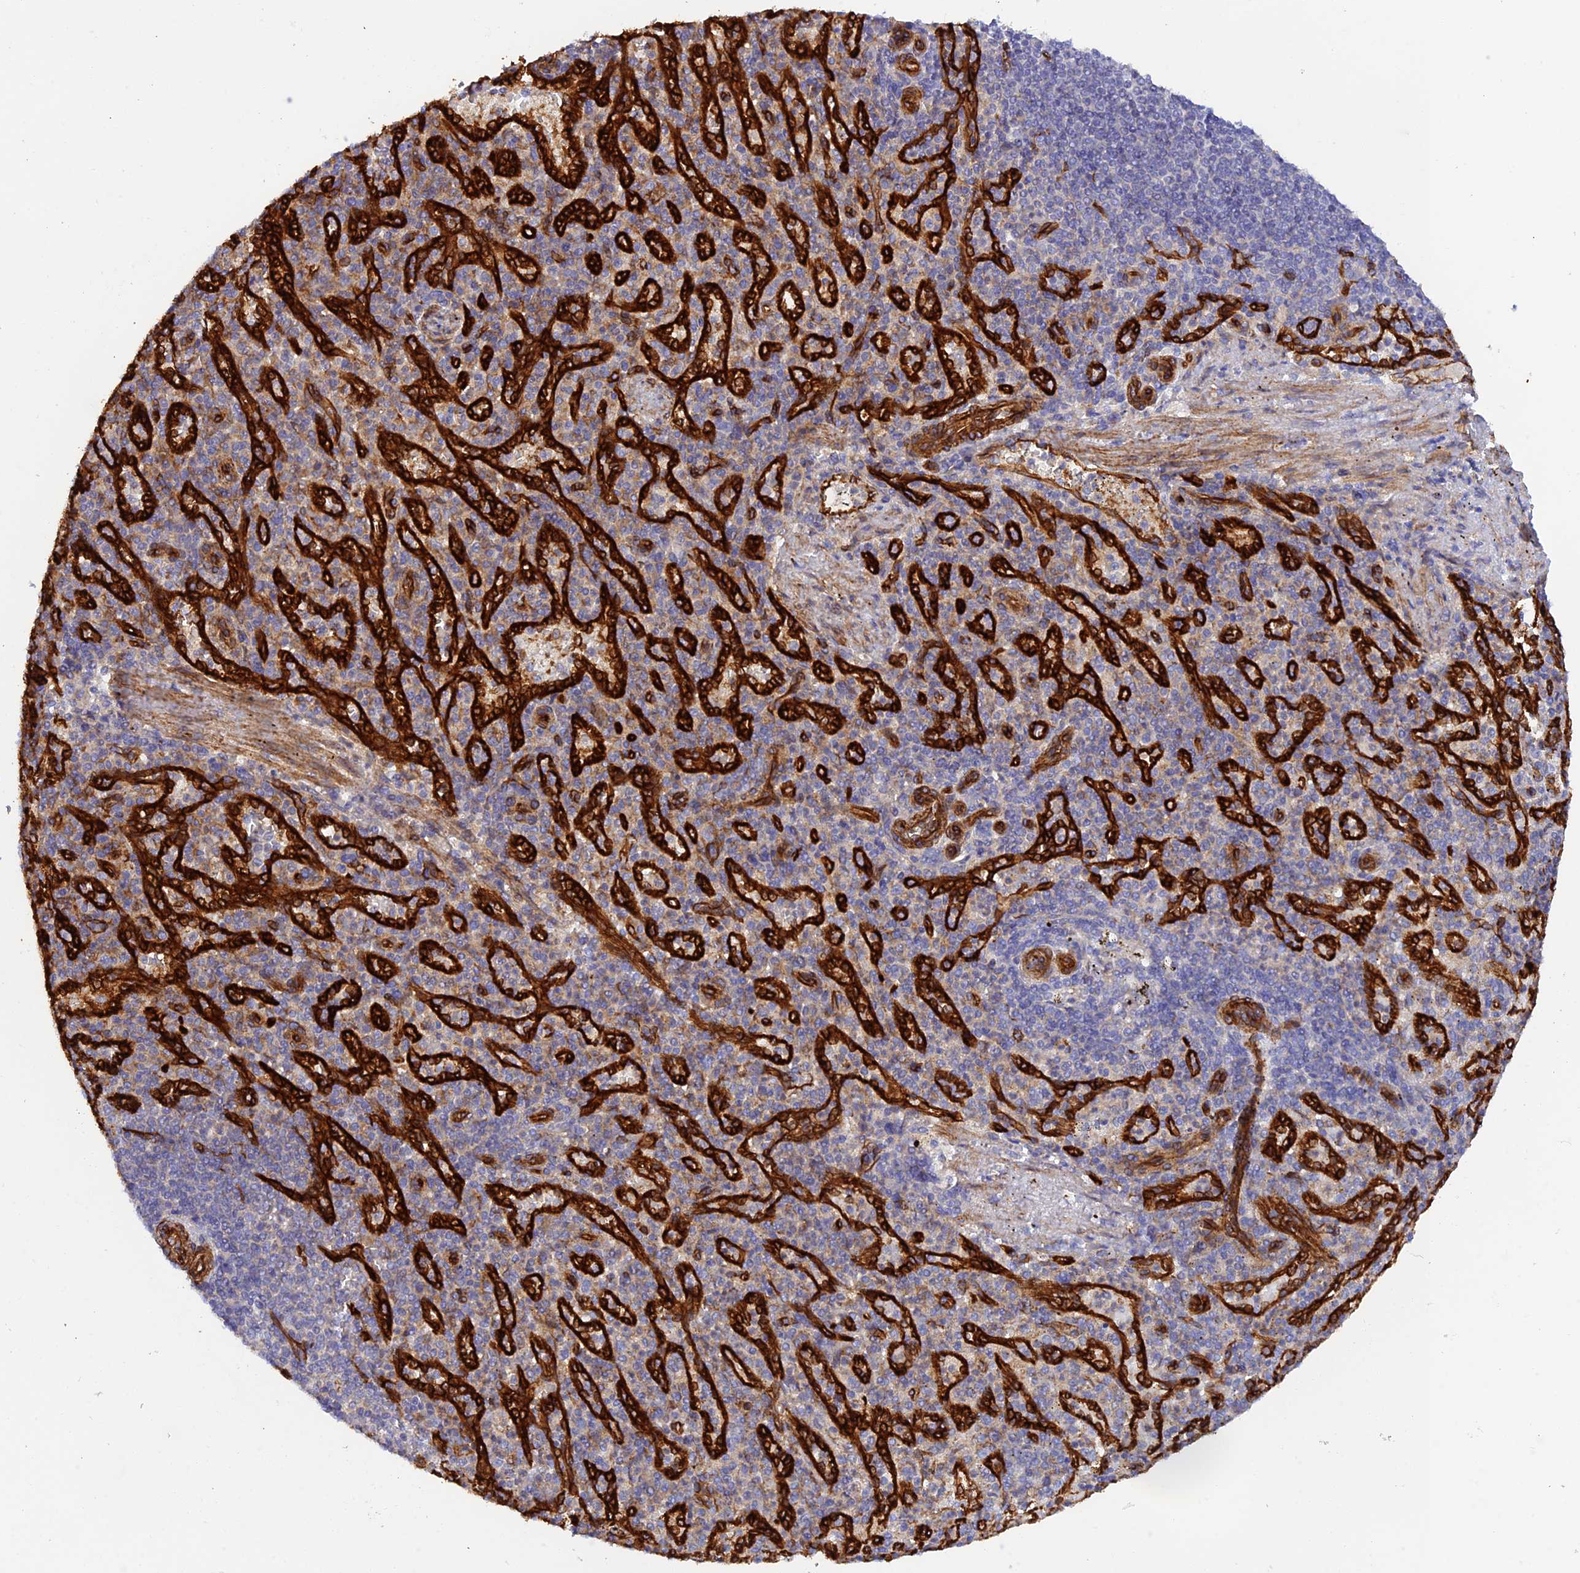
{"staining": {"intensity": "negative", "quantity": "none", "location": "none"}, "tissue": "spleen", "cell_type": "Cells in red pulp", "image_type": "normal", "snomed": [{"axis": "morphology", "description": "Normal tissue, NOS"}, {"axis": "topography", "description": "Spleen"}], "caption": "IHC of benign spleen displays no staining in cells in red pulp. (DAB IHC, high magnification).", "gene": "MYO9A", "patient": {"sex": "female", "age": 74}}